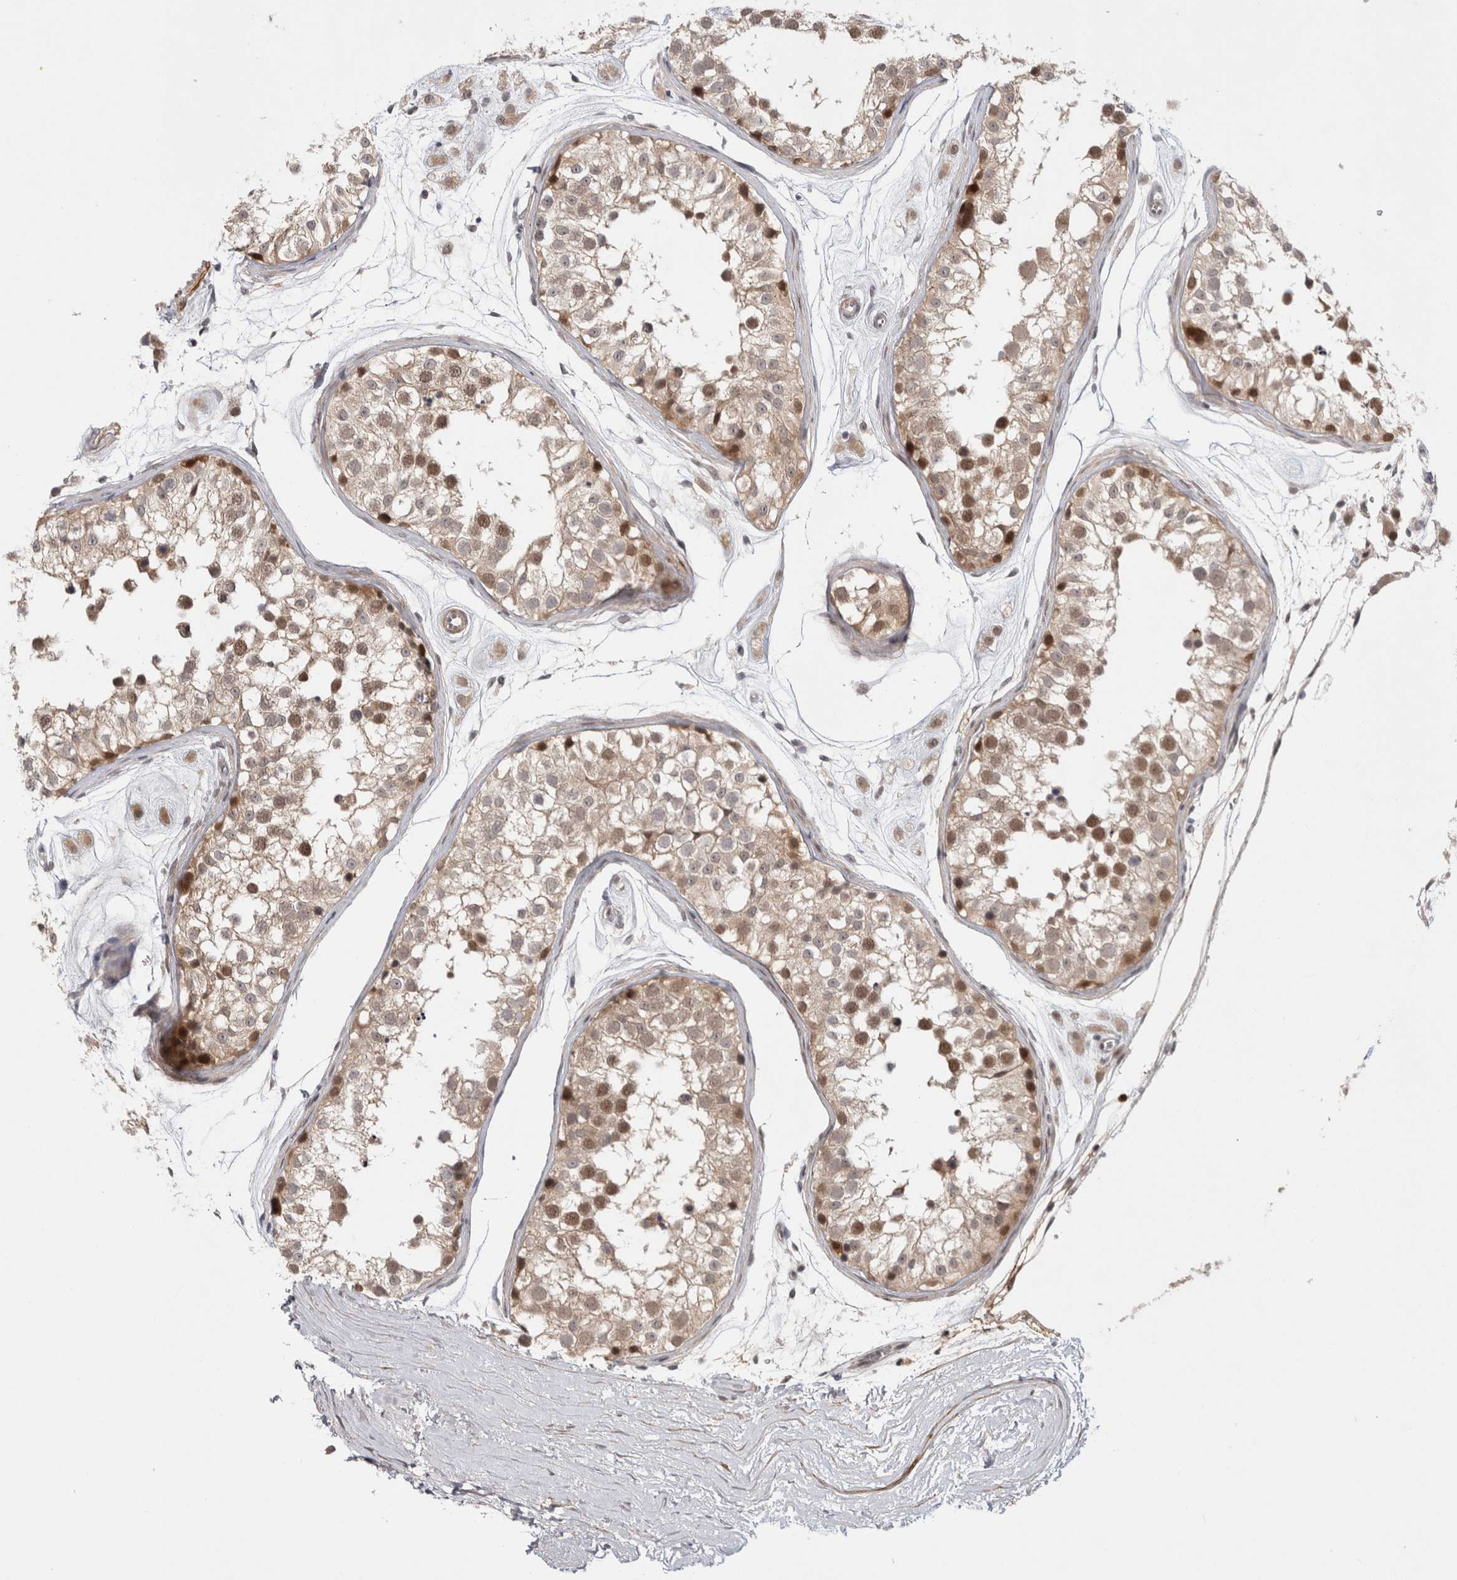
{"staining": {"intensity": "moderate", "quantity": ">75%", "location": "cytoplasmic/membranous,nuclear"}, "tissue": "testis", "cell_type": "Cells in seminiferous ducts", "image_type": "normal", "snomed": [{"axis": "morphology", "description": "Normal tissue, NOS"}, {"axis": "morphology", "description": "Adenocarcinoma, metastatic, NOS"}, {"axis": "topography", "description": "Testis"}], "caption": "Testis stained with DAB (3,3'-diaminobenzidine) immunohistochemistry demonstrates medium levels of moderate cytoplasmic/membranous,nuclear expression in approximately >75% of cells in seminiferous ducts. (brown staining indicates protein expression, while blue staining denotes nuclei).", "gene": "ZNF318", "patient": {"sex": "male", "age": 26}}